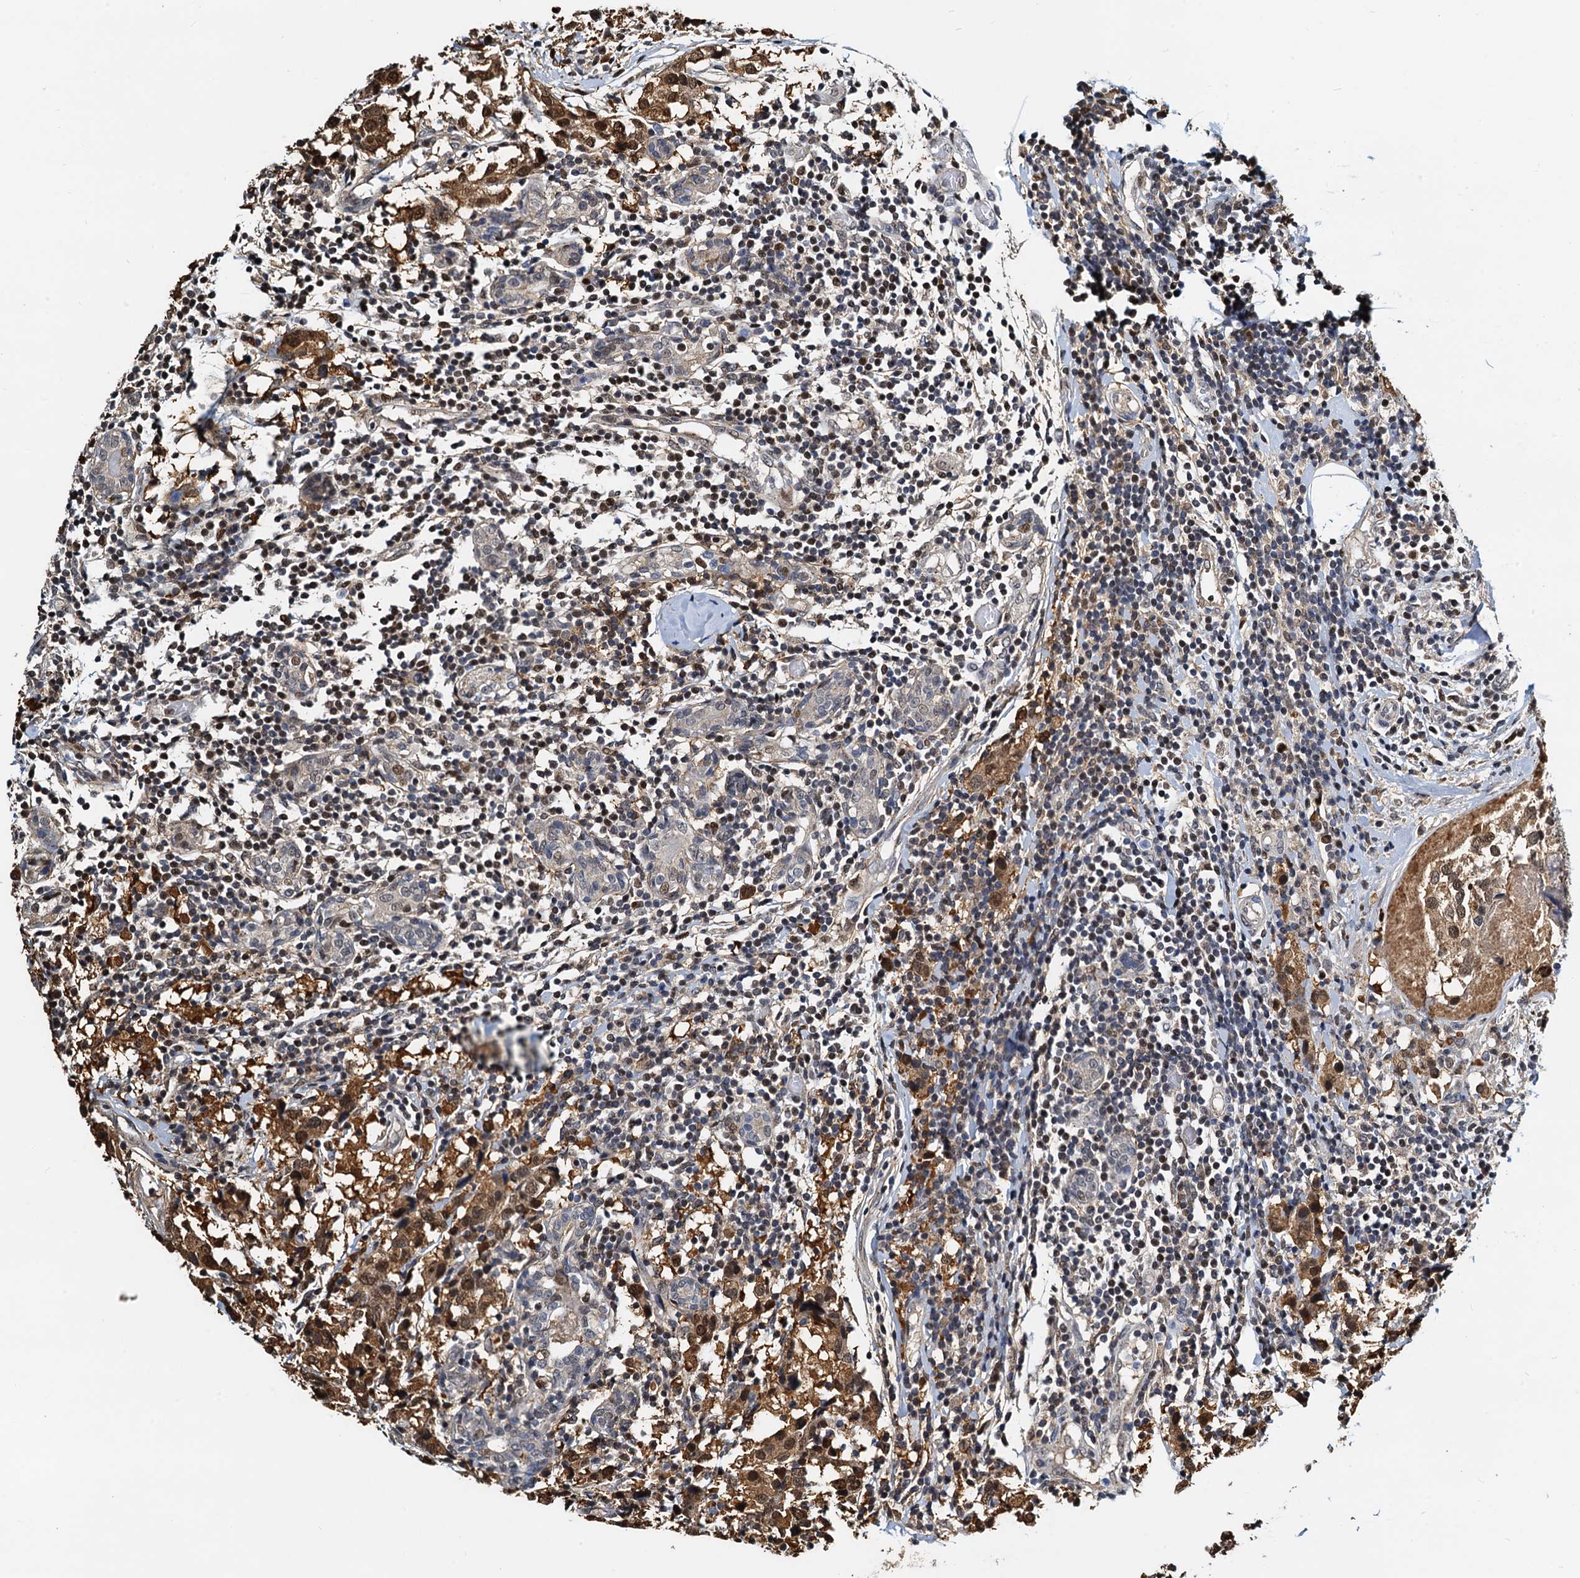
{"staining": {"intensity": "moderate", "quantity": ">75%", "location": "cytoplasmic/membranous,nuclear"}, "tissue": "breast cancer", "cell_type": "Tumor cells", "image_type": "cancer", "snomed": [{"axis": "morphology", "description": "Lobular carcinoma"}, {"axis": "topography", "description": "Breast"}], "caption": "DAB immunohistochemical staining of human lobular carcinoma (breast) displays moderate cytoplasmic/membranous and nuclear protein expression in about >75% of tumor cells.", "gene": "PTGES3", "patient": {"sex": "female", "age": 59}}